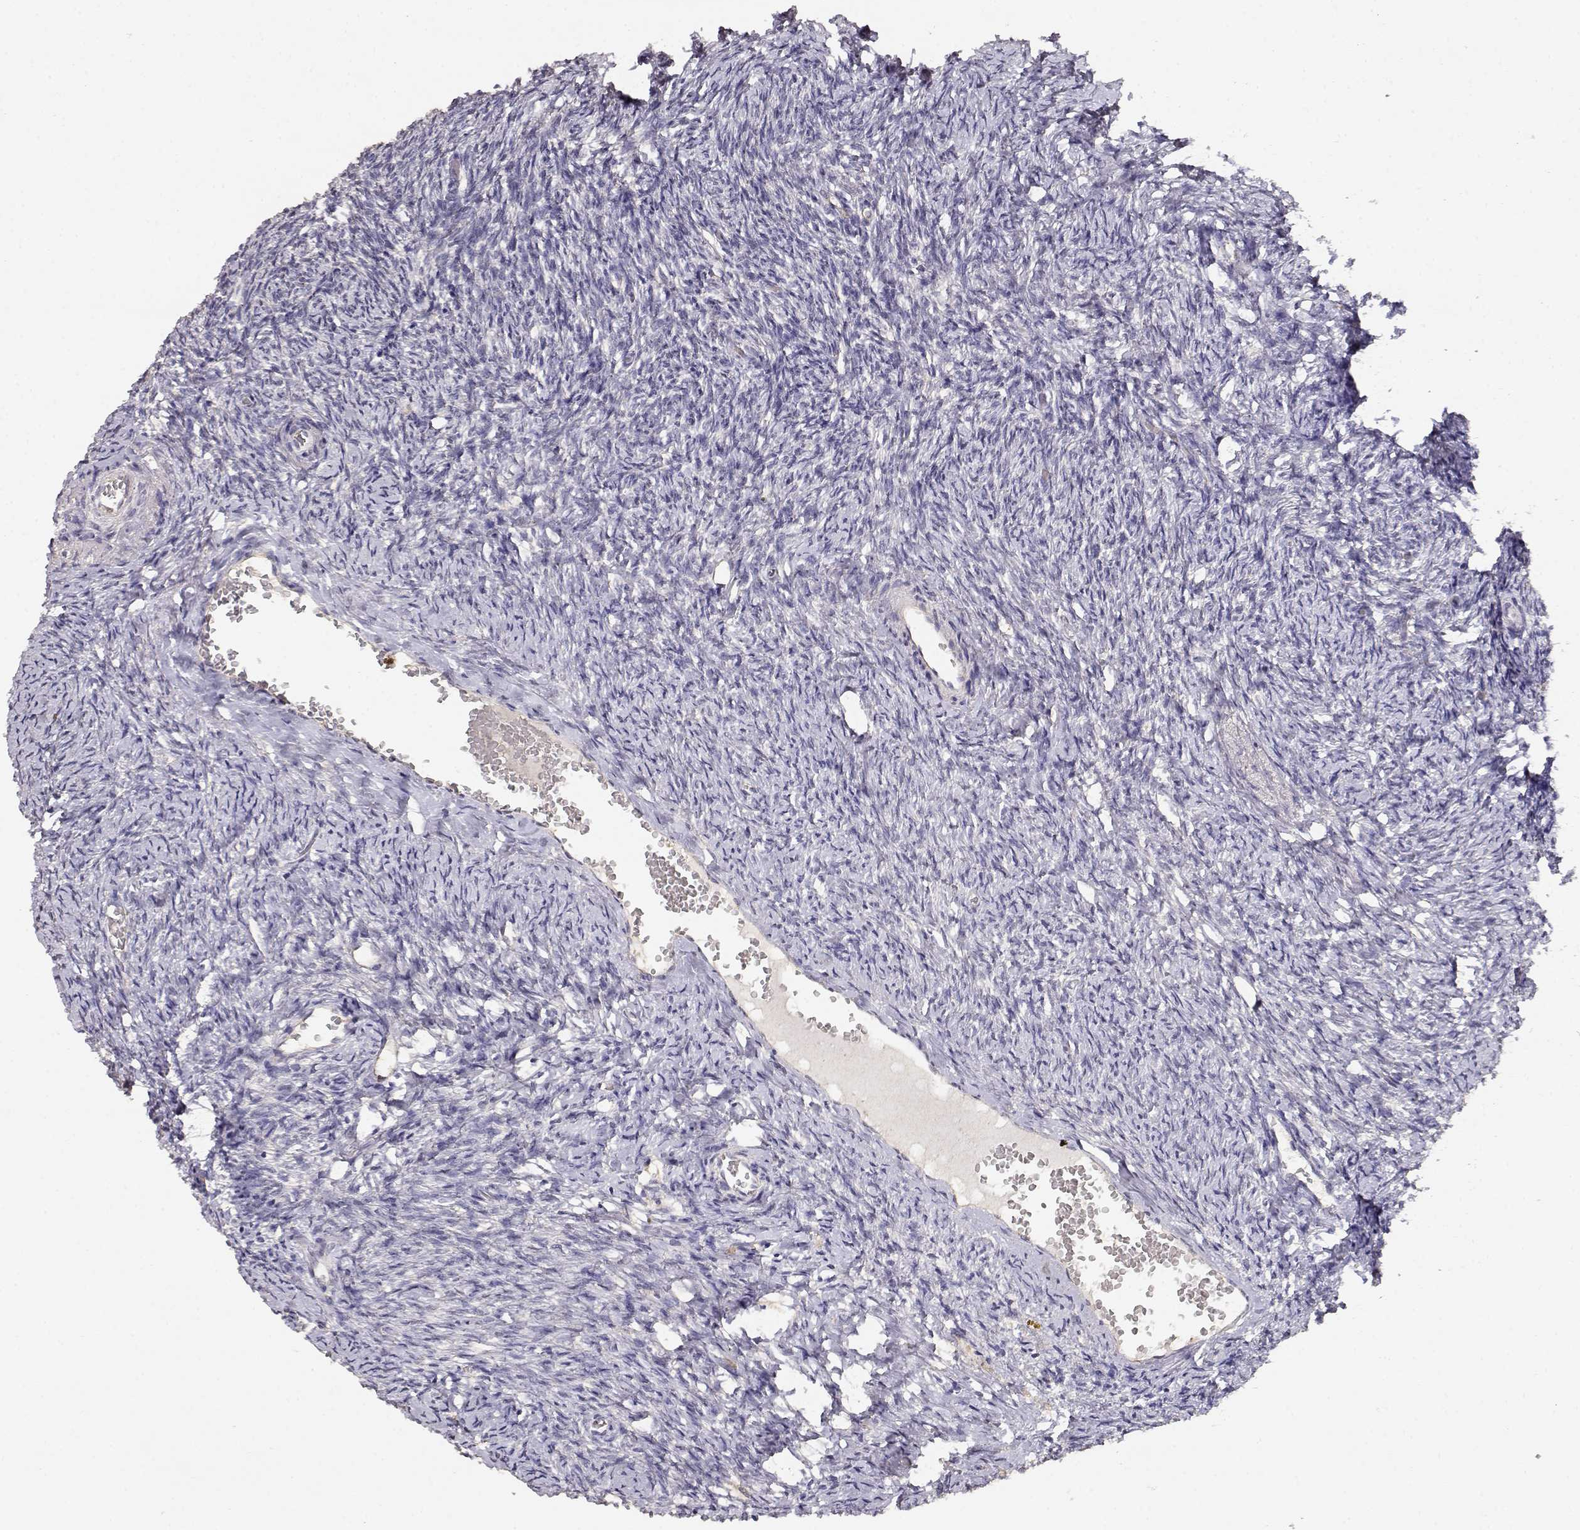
{"staining": {"intensity": "negative", "quantity": "none", "location": "none"}, "tissue": "ovary", "cell_type": "Follicle cells", "image_type": "normal", "snomed": [{"axis": "morphology", "description": "Normal tissue, NOS"}, {"axis": "topography", "description": "Ovary"}], "caption": "Ovary stained for a protein using immunohistochemistry exhibits no positivity follicle cells.", "gene": "TNFRSF10C", "patient": {"sex": "female", "age": 39}}